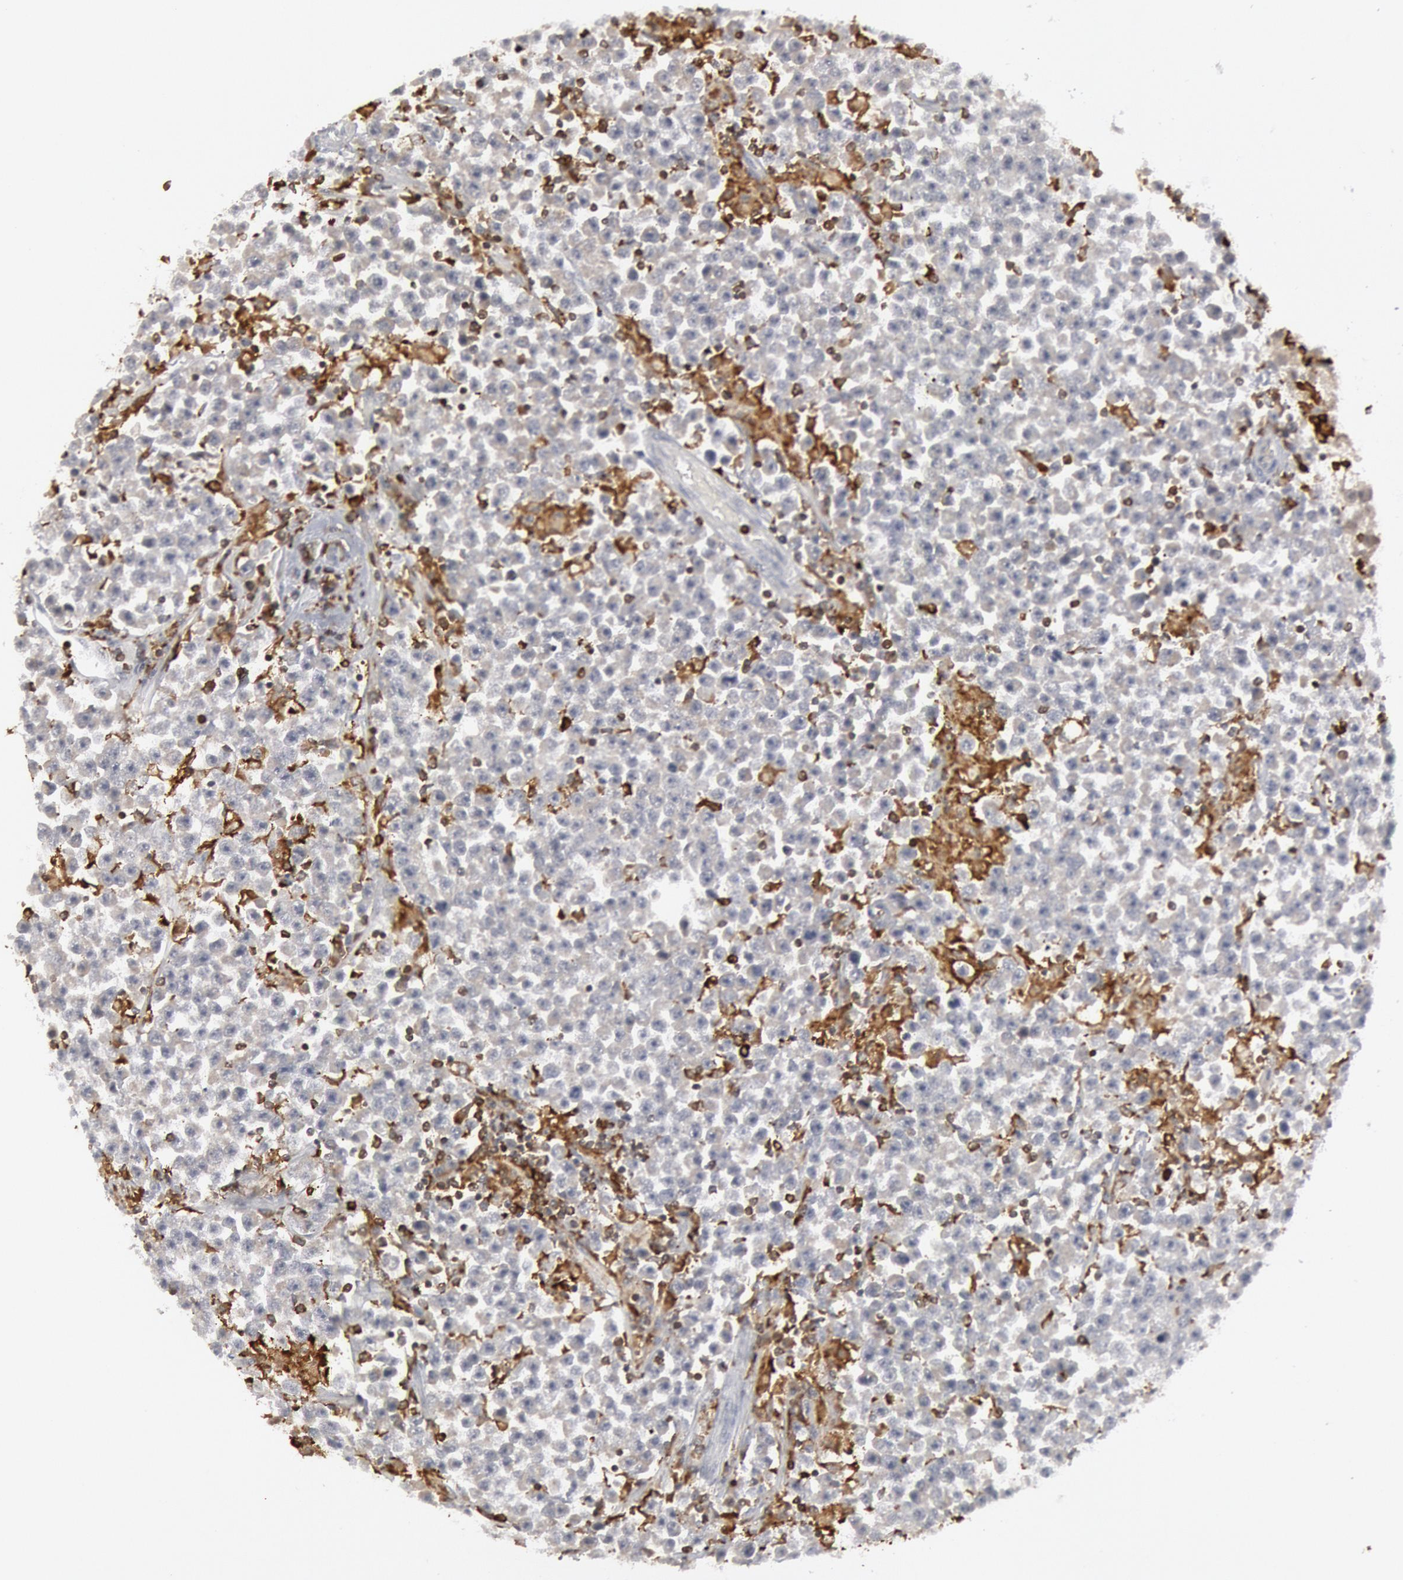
{"staining": {"intensity": "weak", "quantity": ">75%", "location": "cytoplasmic/membranous"}, "tissue": "testis cancer", "cell_type": "Tumor cells", "image_type": "cancer", "snomed": [{"axis": "morphology", "description": "Seminoma, NOS"}, {"axis": "topography", "description": "Testis"}], "caption": "Protein expression analysis of testis cancer reveals weak cytoplasmic/membranous expression in about >75% of tumor cells.", "gene": "PTPN6", "patient": {"sex": "male", "age": 33}}